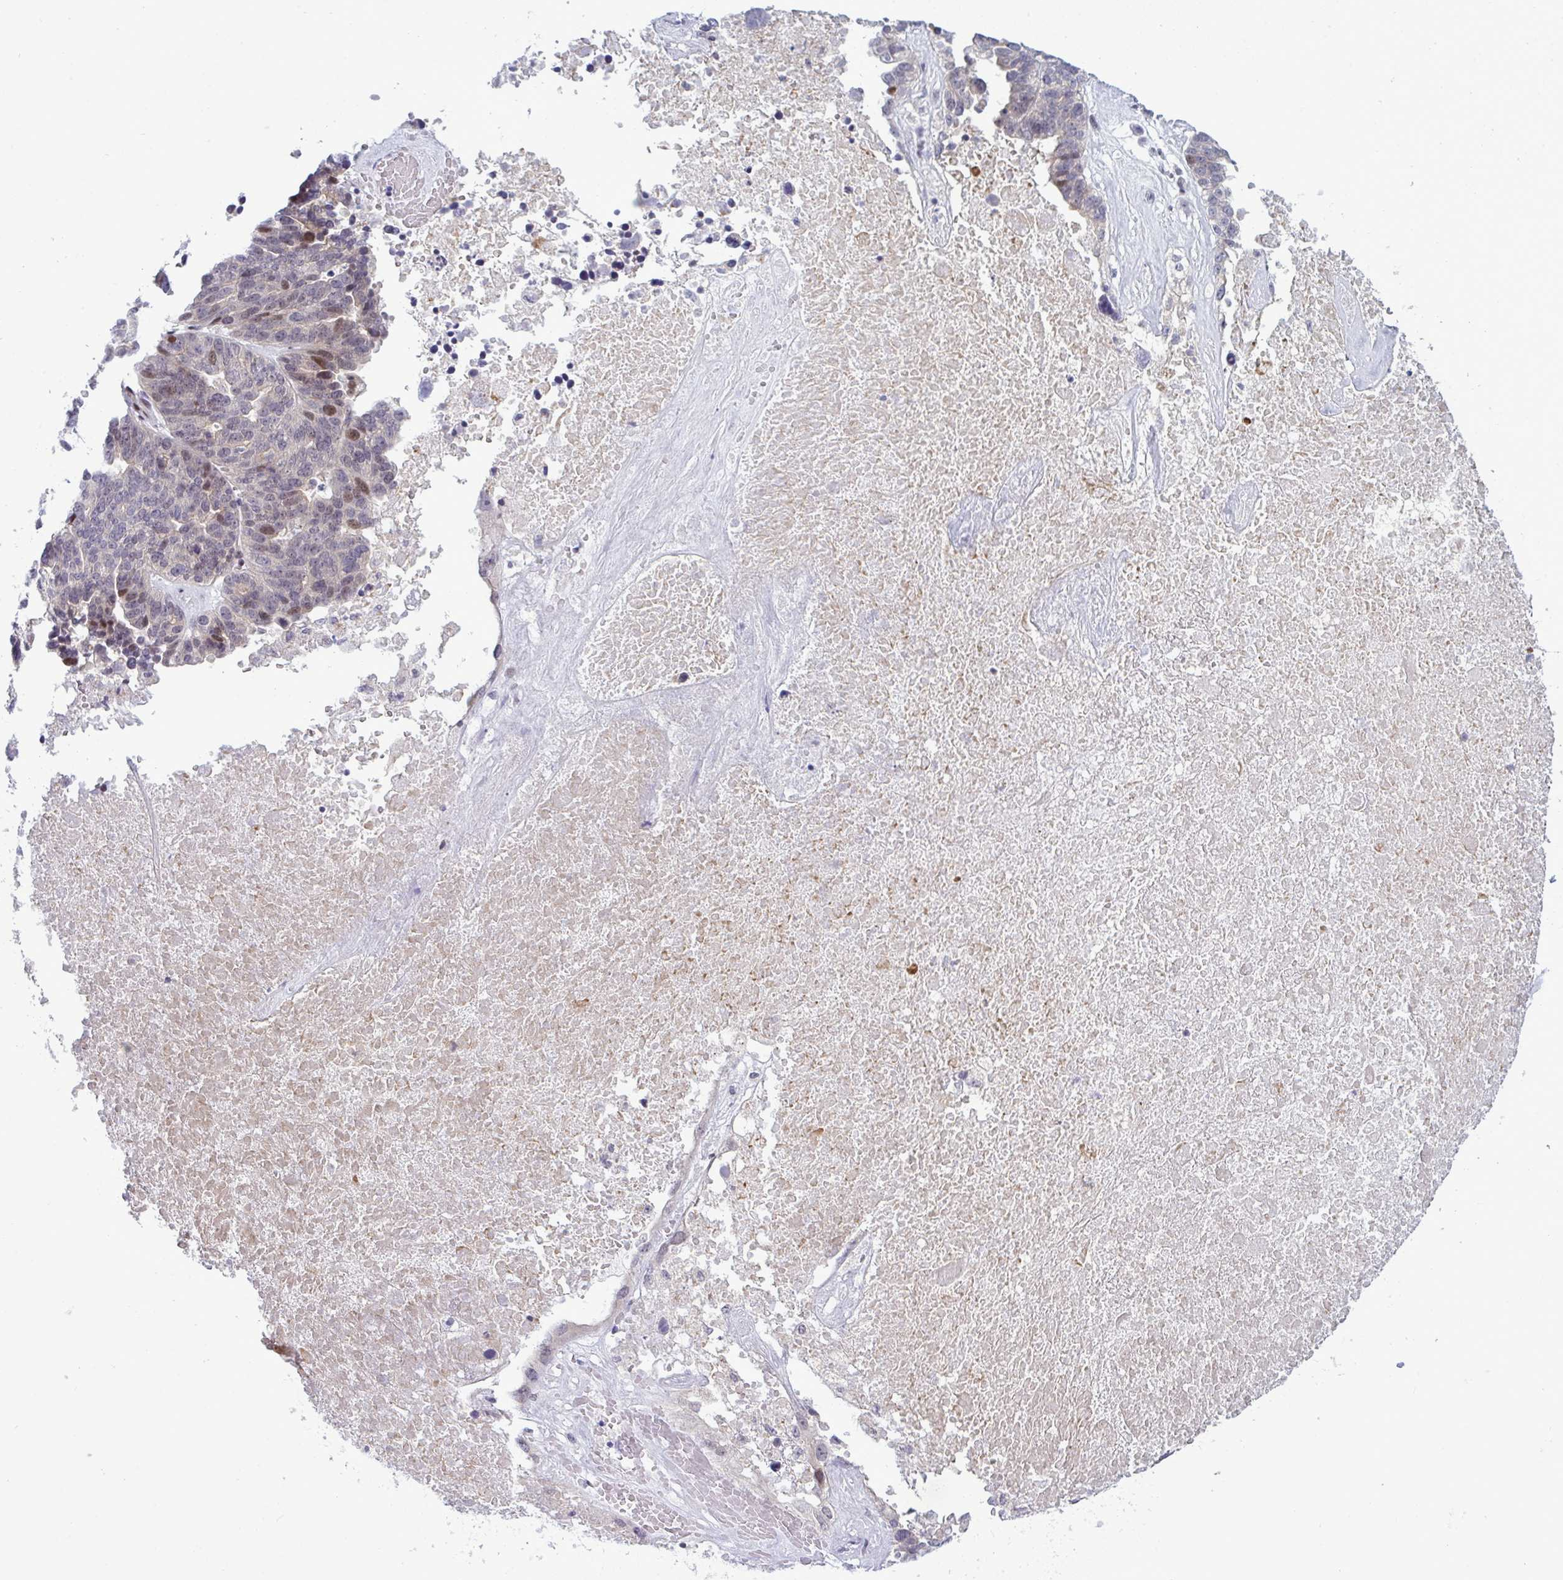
{"staining": {"intensity": "moderate", "quantity": "<25%", "location": "nuclear"}, "tissue": "ovarian cancer", "cell_type": "Tumor cells", "image_type": "cancer", "snomed": [{"axis": "morphology", "description": "Cystadenocarcinoma, serous, NOS"}, {"axis": "topography", "description": "Ovary"}], "caption": "A brown stain labels moderate nuclear staining of a protein in ovarian serous cystadenocarcinoma tumor cells.", "gene": "TAB1", "patient": {"sex": "female", "age": 59}}